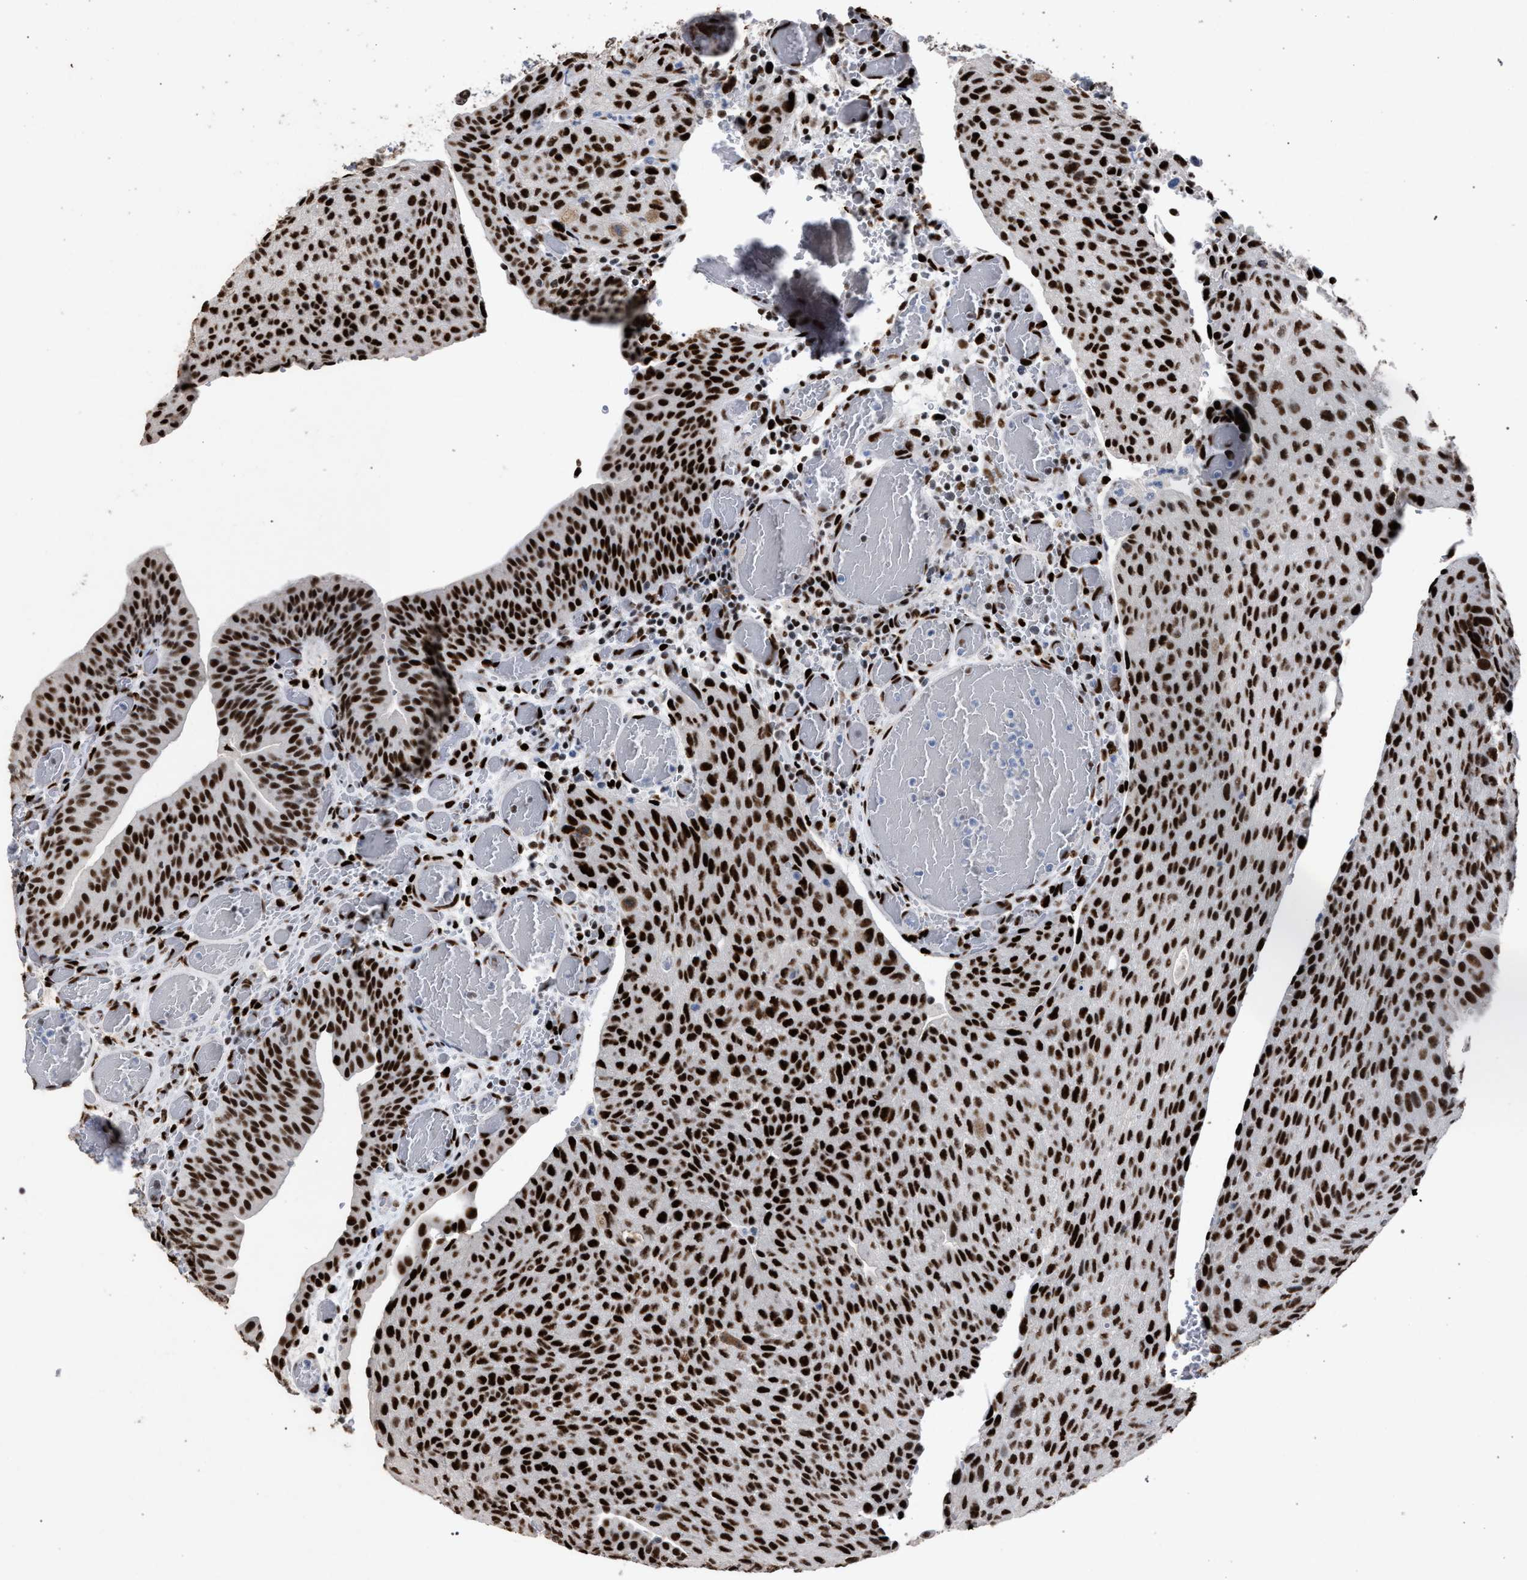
{"staining": {"intensity": "strong", "quantity": ">75%", "location": "nuclear"}, "tissue": "urothelial cancer", "cell_type": "Tumor cells", "image_type": "cancer", "snomed": [{"axis": "morphology", "description": "Urothelial carcinoma, Low grade"}, {"axis": "morphology", "description": "Urothelial carcinoma, High grade"}, {"axis": "topography", "description": "Urinary bladder"}], "caption": "Urothelial cancer tissue displays strong nuclear positivity in about >75% of tumor cells, visualized by immunohistochemistry.", "gene": "TP53BP1", "patient": {"sex": "male", "age": 35}}